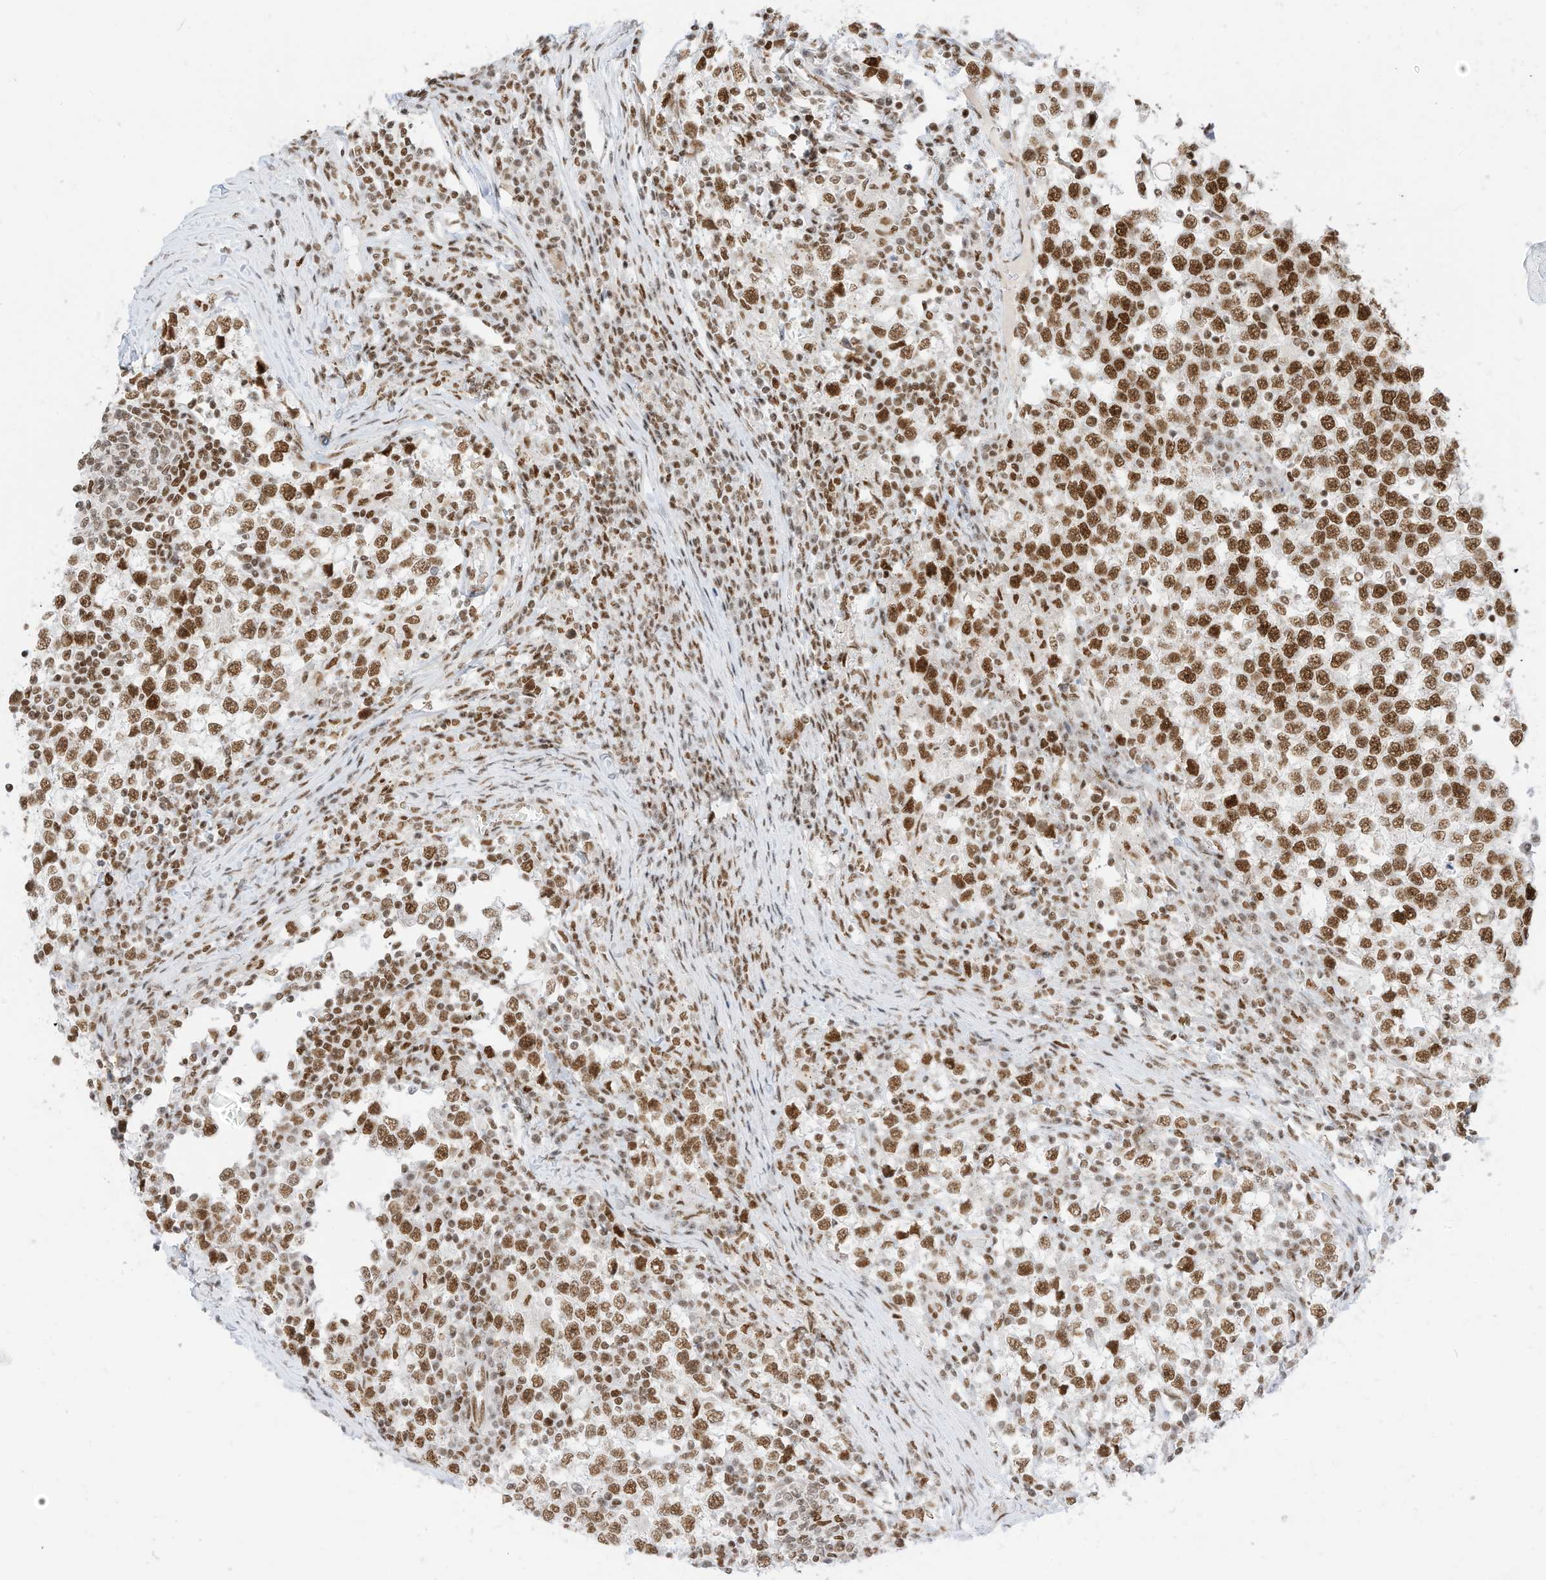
{"staining": {"intensity": "strong", "quantity": ">75%", "location": "nuclear"}, "tissue": "testis cancer", "cell_type": "Tumor cells", "image_type": "cancer", "snomed": [{"axis": "morphology", "description": "Seminoma, NOS"}, {"axis": "topography", "description": "Testis"}], "caption": "The histopathology image demonstrates immunohistochemical staining of seminoma (testis). There is strong nuclear staining is appreciated in about >75% of tumor cells.", "gene": "SMARCA2", "patient": {"sex": "male", "age": 65}}